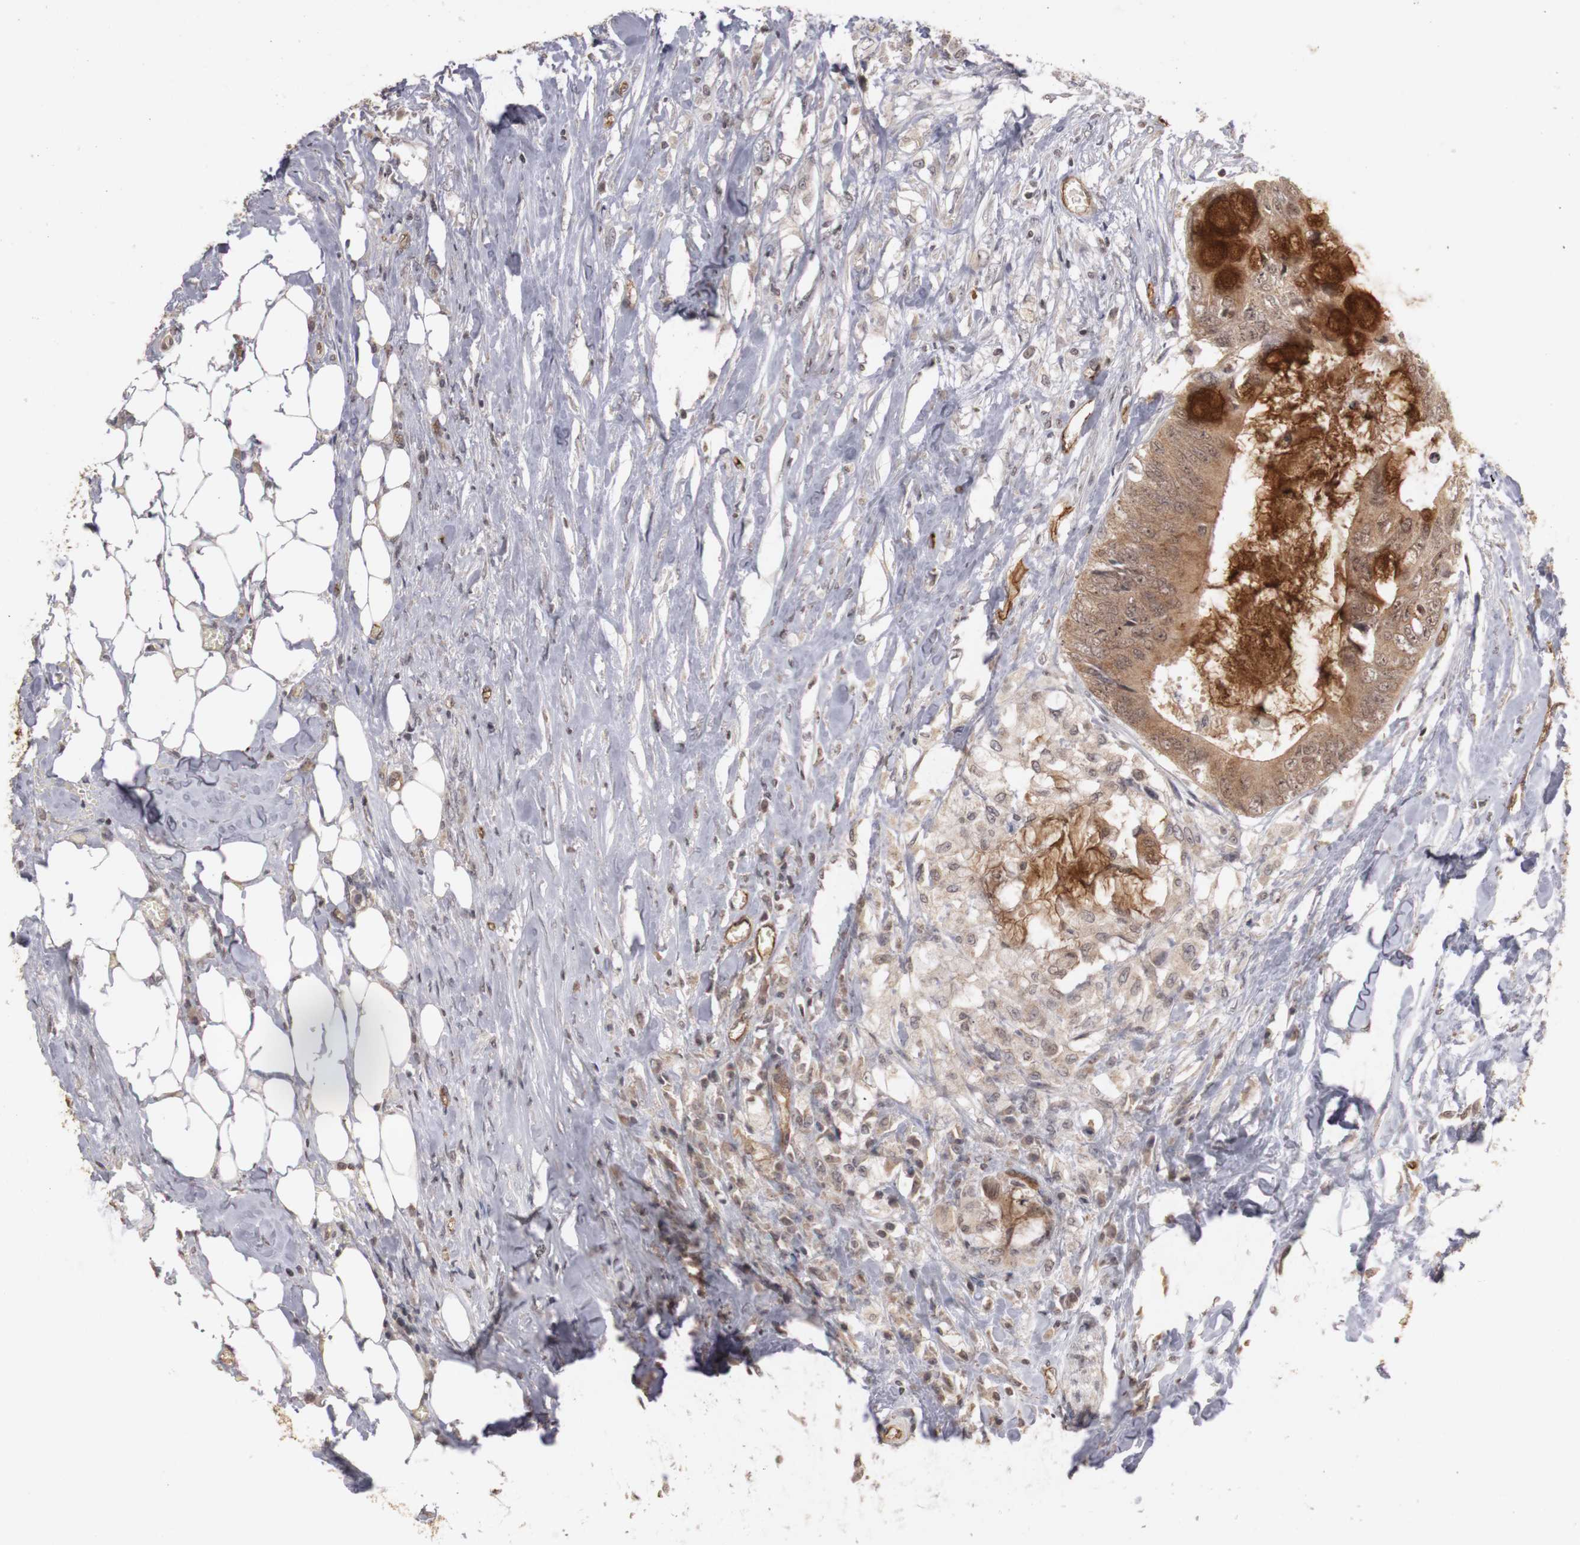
{"staining": {"intensity": "moderate", "quantity": ">75%", "location": "cytoplasmic/membranous,nuclear"}, "tissue": "colorectal cancer", "cell_type": "Tumor cells", "image_type": "cancer", "snomed": [{"axis": "morphology", "description": "Normal tissue, NOS"}, {"axis": "morphology", "description": "Adenocarcinoma, NOS"}, {"axis": "topography", "description": "Rectum"}, {"axis": "topography", "description": "Peripheral nerve tissue"}], "caption": "A photomicrograph of colorectal adenocarcinoma stained for a protein exhibits moderate cytoplasmic/membranous and nuclear brown staining in tumor cells.", "gene": "PLEKHA1", "patient": {"sex": "female", "age": 77}}